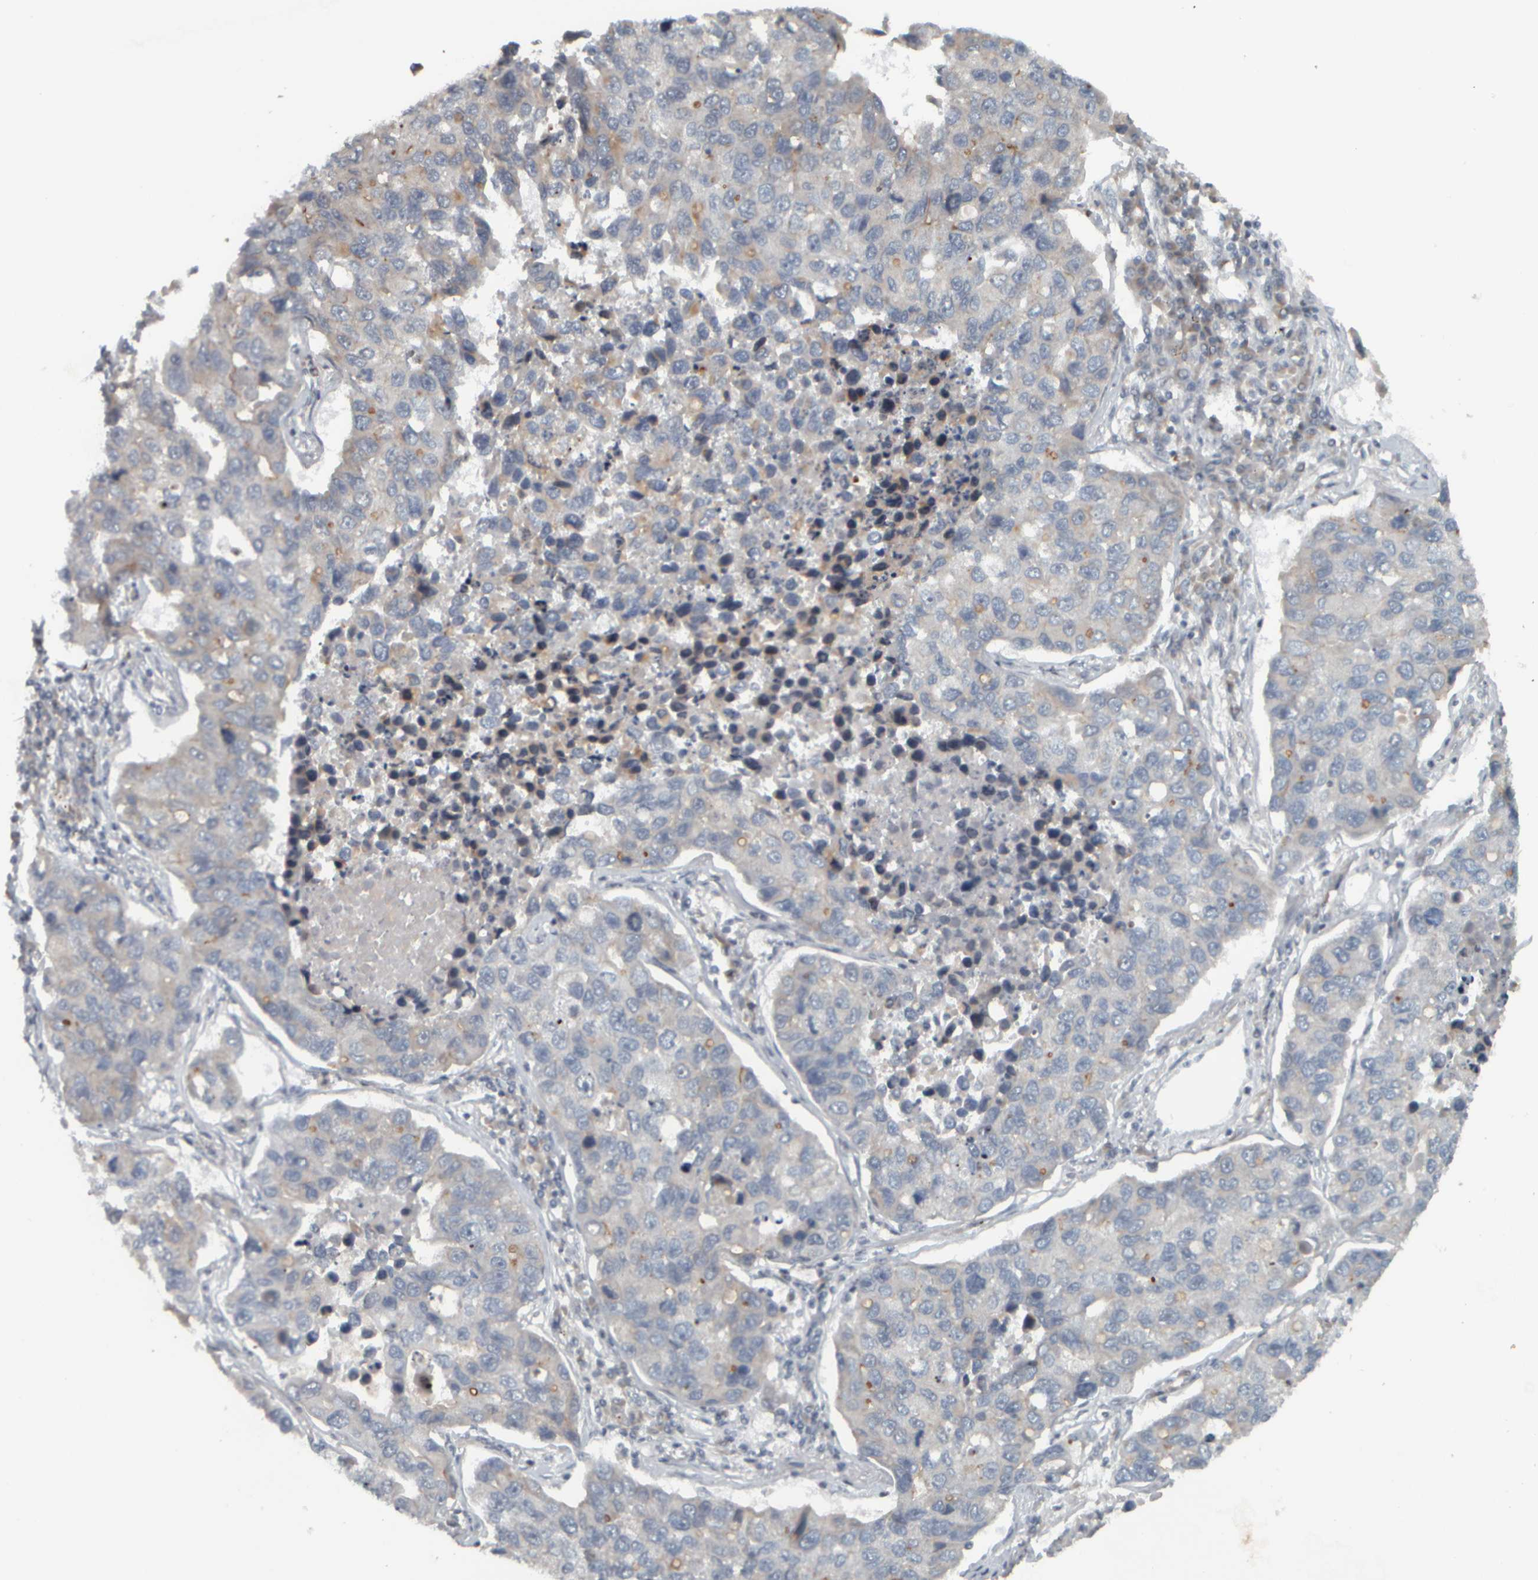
{"staining": {"intensity": "negative", "quantity": "none", "location": "none"}, "tissue": "lung cancer", "cell_type": "Tumor cells", "image_type": "cancer", "snomed": [{"axis": "morphology", "description": "Adenocarcinoma, NOS"}, {"axis": "topography", "description": "Lung"}], "caption": "Tumor cells are negative for protein expression in human lung adenocarcinoma. The staining is performed using DAB brown chromogen with nuclei counter-stained in using hematoxylin.", "gene": "NAPG", "patient": {"sex": "male", "age": 64}}